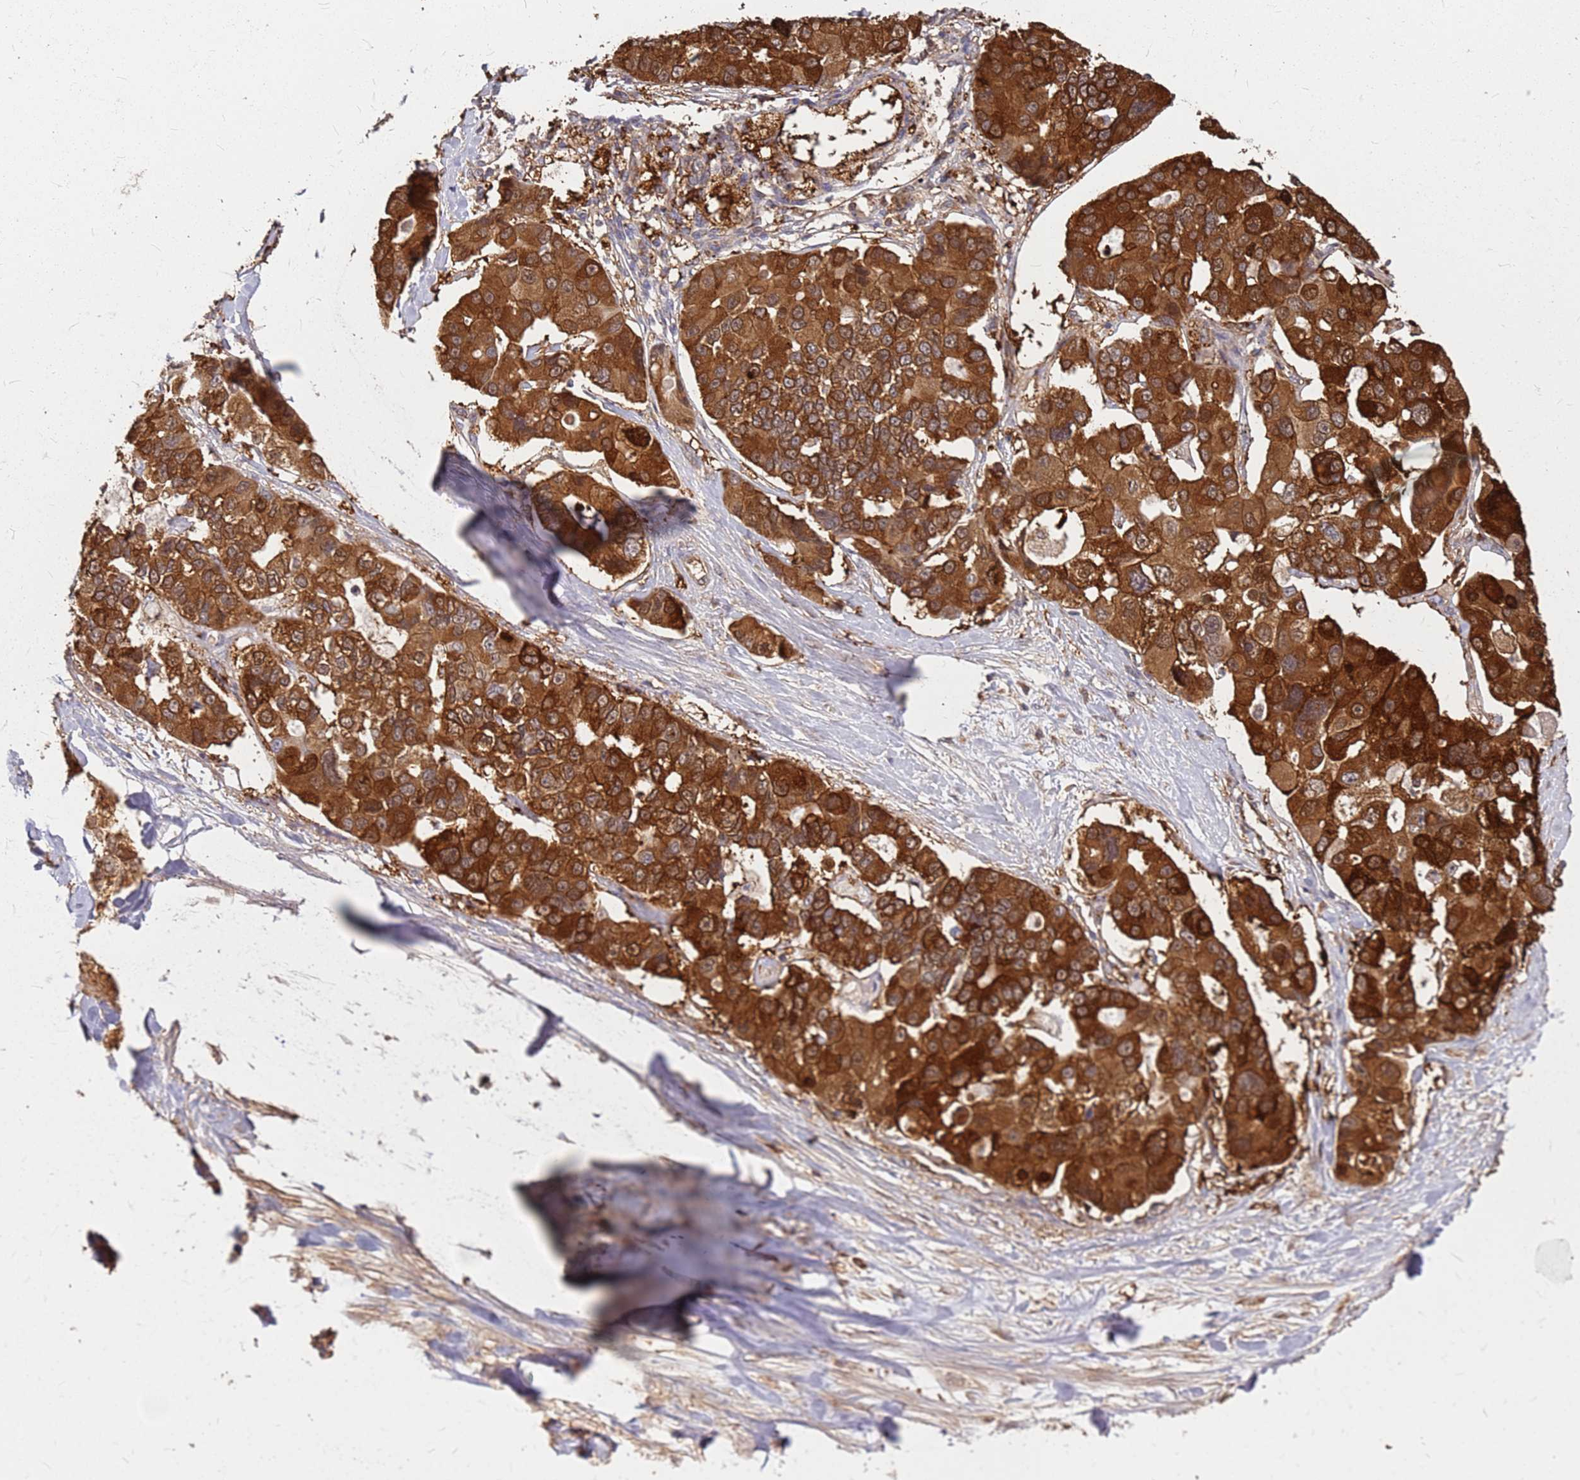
{"staining": {"intensity": "strong", "quantity": ">75%", "location": "cytoplasmic/membranous"}, "tissue": "lung cancer", "cell_type": "Tumor cells", "image_type": "cancer", "snomed": [{"axis": "morphology", "description": "Adenocarcinoma, NOS"}, {"axis": "topography", "description": "Lung"}], "caption": "Protein expression by IHC reveals strong cytoplasmic/membranous positivity in about >75% of tumor cells in lung cancer (adenocarcinoma).", "gene": "HDX", "patient": {"sex": "female", "age": 54}}